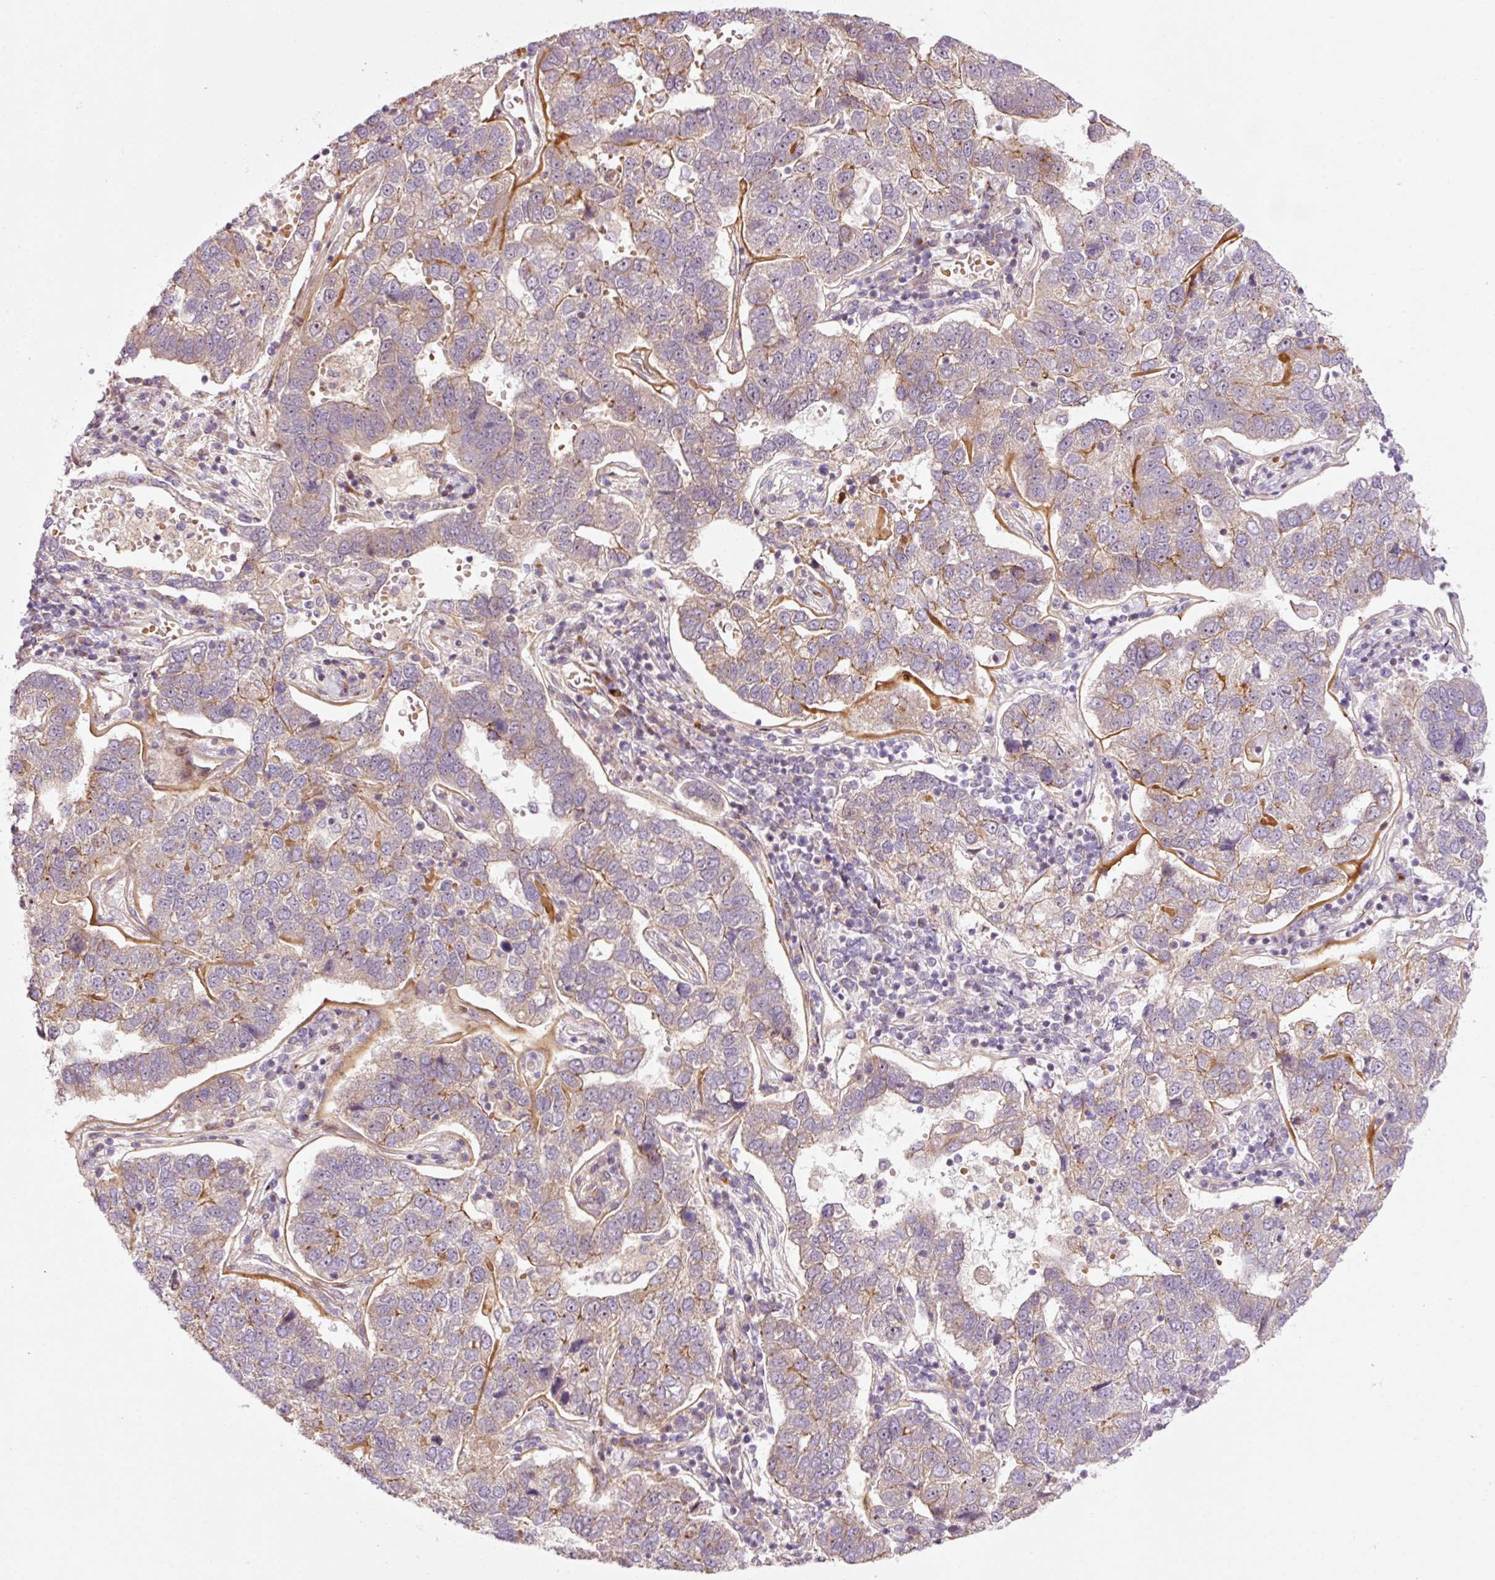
{"staining": {"intensity": "negative", "quantity": "none", "location": "none"}, "tissue": "pancreatic cancer", "cell_type": "Tumor cells", "image_type": "cancer", "snomed": [{"axis": "morphology", "description": "Adenocarcinoma, NOS"}, {"axis": "topography", "description": "Pancreas"}], "caption": "Immunohistochemistry (IHC) of pancreatic cancer demonstrates no staining in tumor cells.", "gene": "ANKRD20A1", "patient": {"sex": "female", "age": 61}}